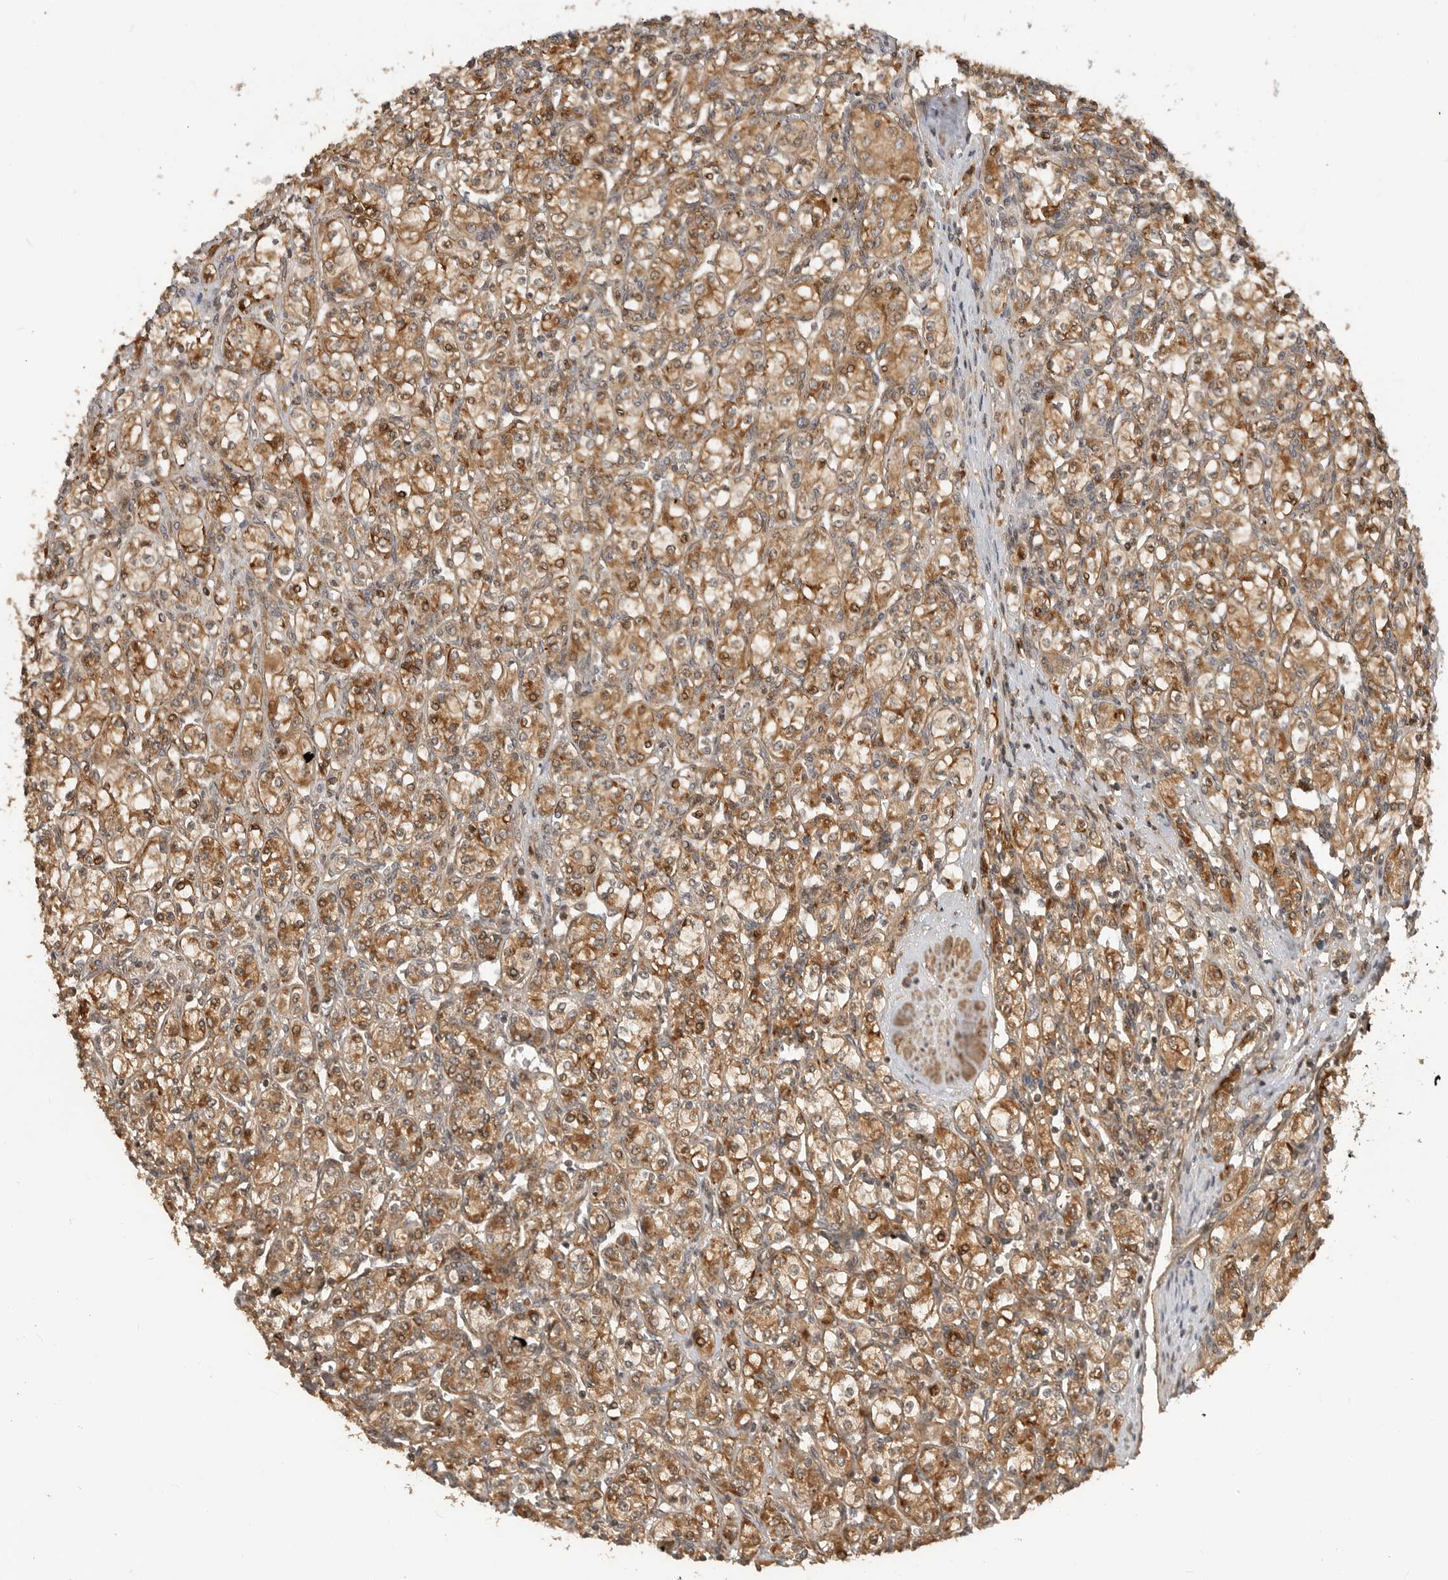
{"staining": {"intensity": "moderate", "quantity": ">75%", "location": "cytoplasmic/membranous"}, "tissue": "renal cancer", "cell_type": "Tumor cells", "image_type": "cancer", "snomed": [{"axis": "morphology", "description": "Adenocarcinoma, NOS"}, {"axis": "topography", "description": "Kidney"}], "caption": "Protein staining by immunohistochemistry (IHC) reveals moderate cytoplasmic/membranous expression in approximately >75% of tumor cells in renal adenocarcinoma.", "gene": "ADPRS", "patient": {"sex": "male", "age": 77}}